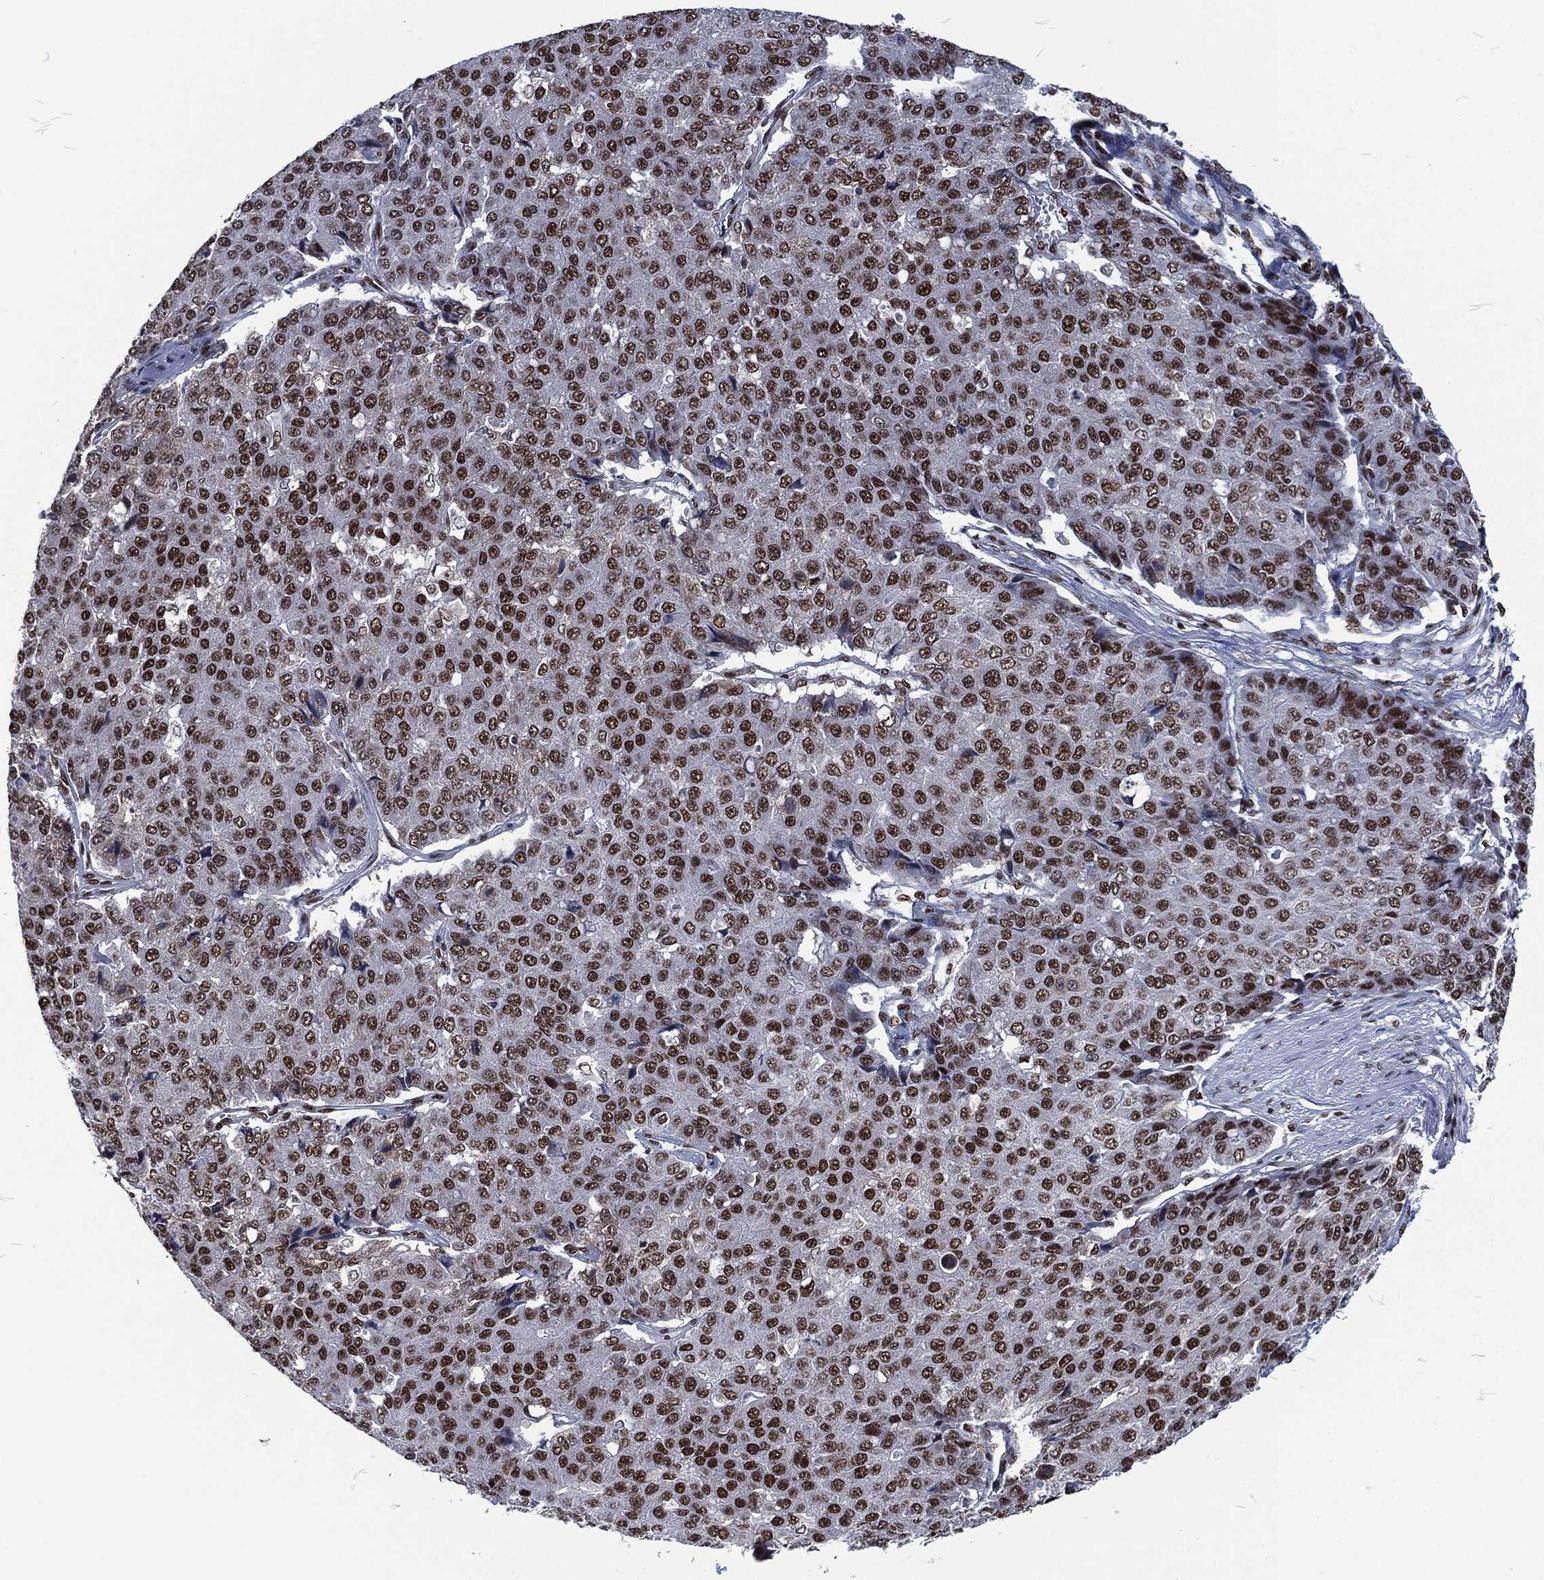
{"staining": {"intensity": "strong", "quantity": "25%-75%", "location": "nuclear"}, "tissue": "pancreatic cancer", "cell_type": "Tumor cells", "image_type": "cancer", "snomed": [{"axis": "morphology", "description": "Normal tissue, NOS"}, {"axis": "morphology", "description": "Adenocarcinoma, NOS"}, {"axis": "topography", "description": "Pancreas"}, {"axis": "topography", "description": "Duodenum"}], "caption": "Immunohistochemistry (DAB (3,3'-diaminobenzidine)) staining of pancreatic cancer (adenocarcinoma) displays strong nuclear protein staining in approximately 25%-75% of tumor cells.", "gene": "DCPS", "patient": {"sex": "male", "age": 50}}